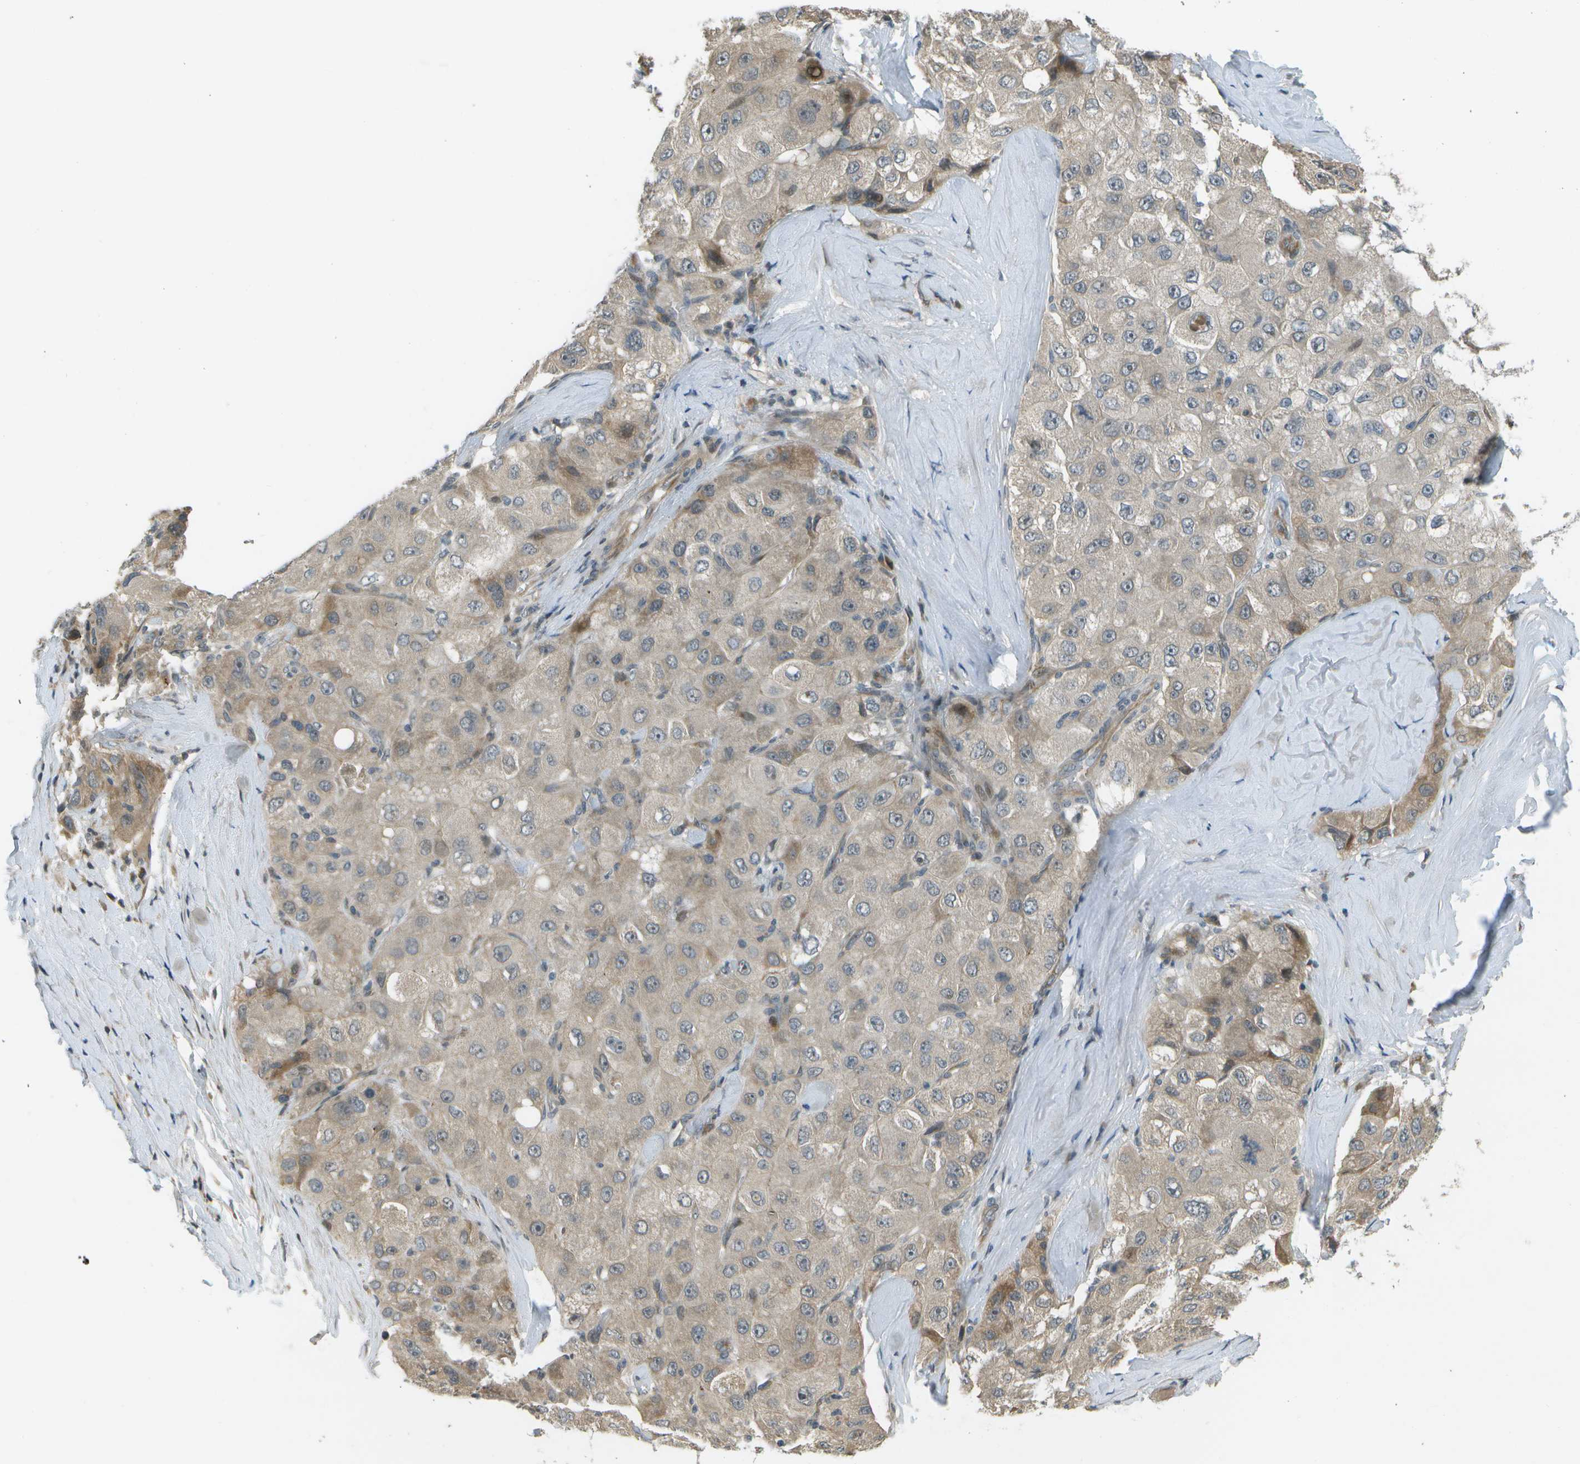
{"staining": {"intensity": "weak", "quantity": "25%-75%", "location": "cytoplasmic/membranous"}, "tissue": "liver cancer", "cell_type": "Tumor cells", "image_type": "cancer", "snomed": [{"axis": "morphology", "description": "Carcinoma, Hepatocellular, NOS"}, {"axis": "topography", "description": "Liver"}], "caption": "The immunohistochemical stain highlights weak cytoplasmic/membranous positivity in tumor cells of hepatocellular carcinoma (liver) tissue. The staining was performed using DAB to visualize the protein expression in brown, while the nuclei were stained in blue with hematoxylin (Magnification: 20x).", "gene": "WNK2", "patient": {"sex": "male", "age": 80}}